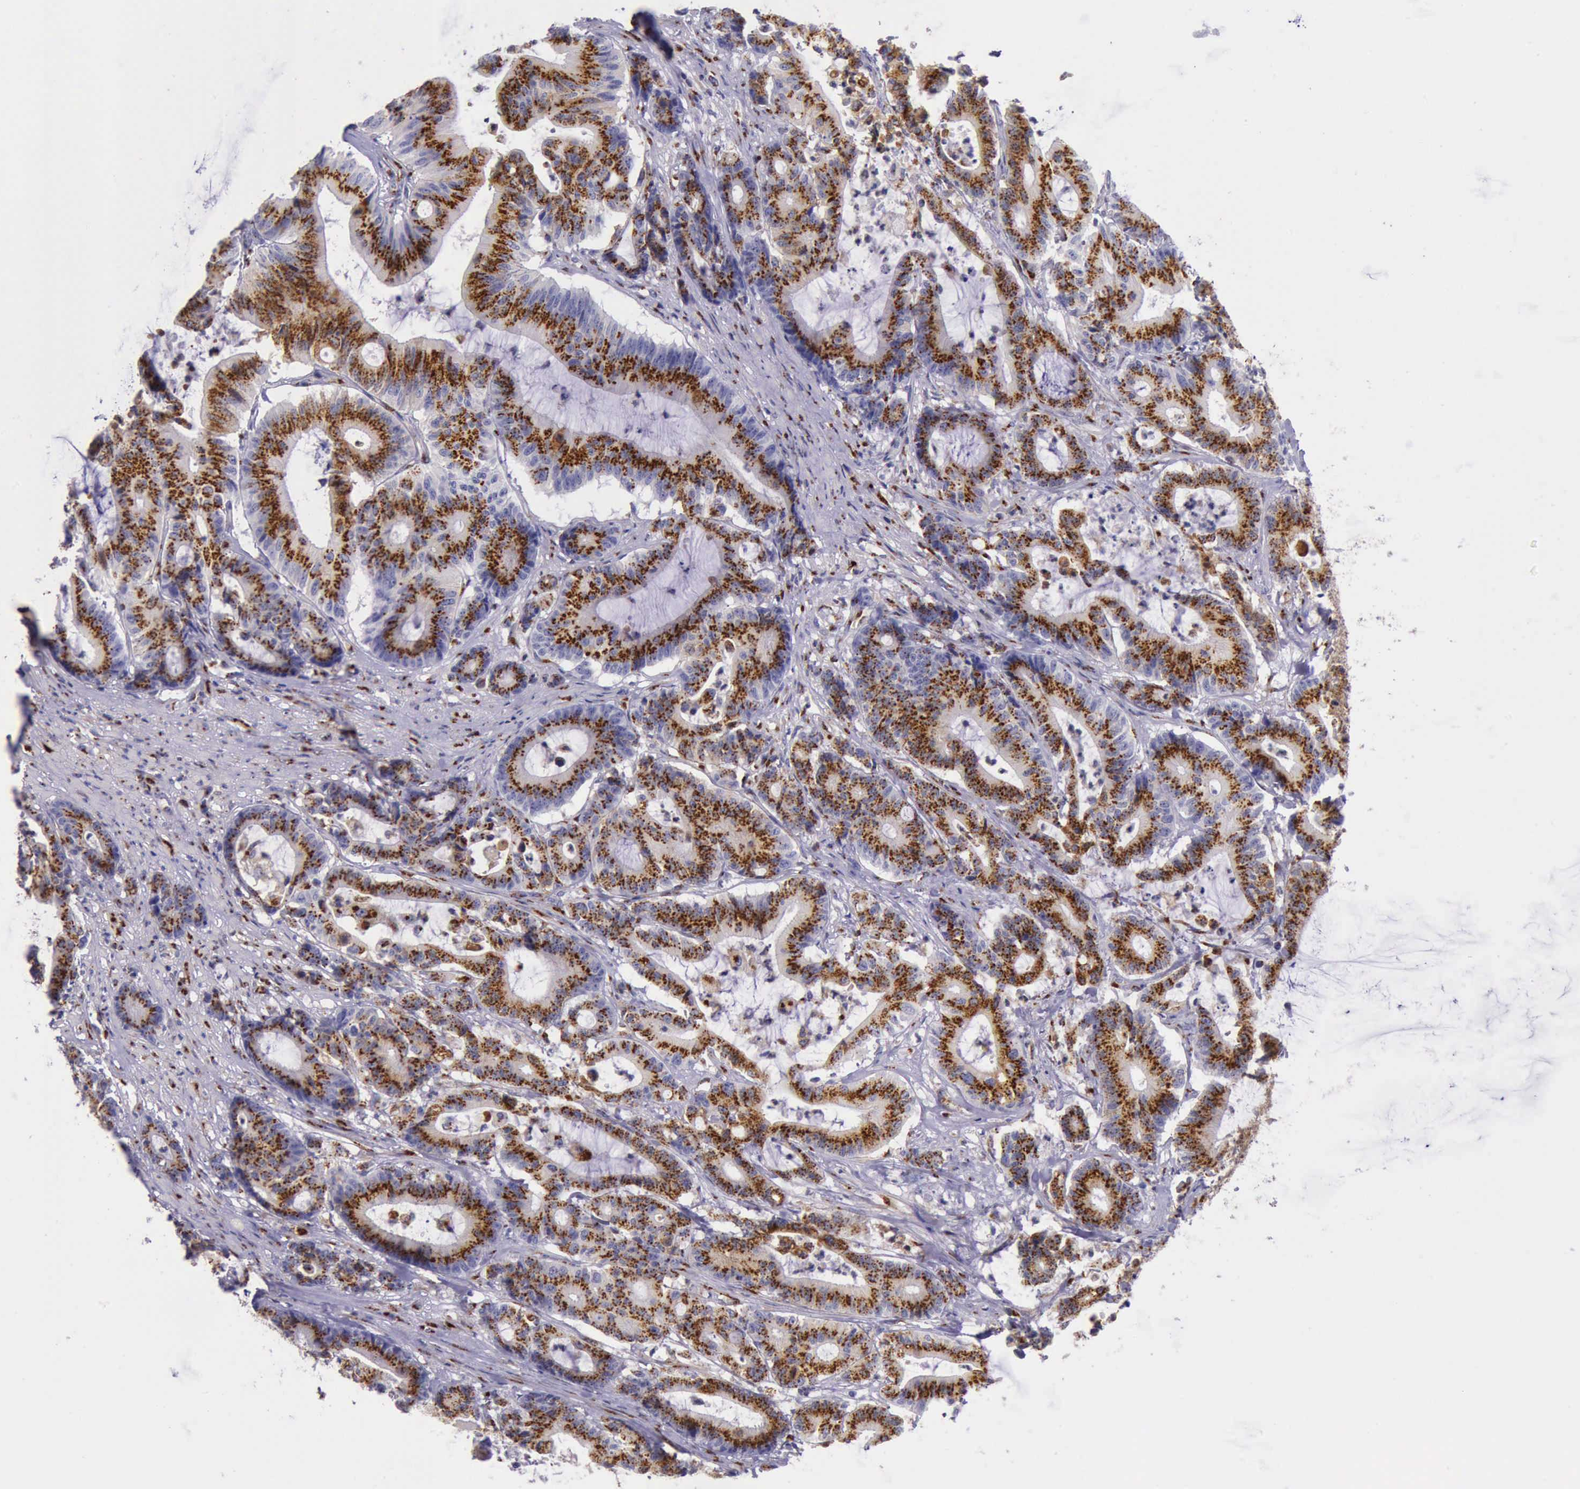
{"staining": {"intensity": "strong", "quantity": ">75%", "location": "cytoplasmic/membranous"}, "tissue": "colorectal cancer", "cell_type": "Tumor cells", "image_type": "cancer", "snomed": [{"axis": "morphology", "description": "Adenocarcinoma, NOS"}, {"axis": "topography", "description": "Colon"}], "caption": "IHC staining of adenocarcinoma (colorectal), which demonstrates high levels of strong cytoplasmic/membranous expression in about >75% of tumor cells indicating strong cytoplasmic/membranous protein staining. The staining was performed using DAB (brown) for protein detection and nuclei were counterstained in hematoxylin (blue).", "gene": "GOLGA5", "patient": {"sex": "female", "age": 84}}